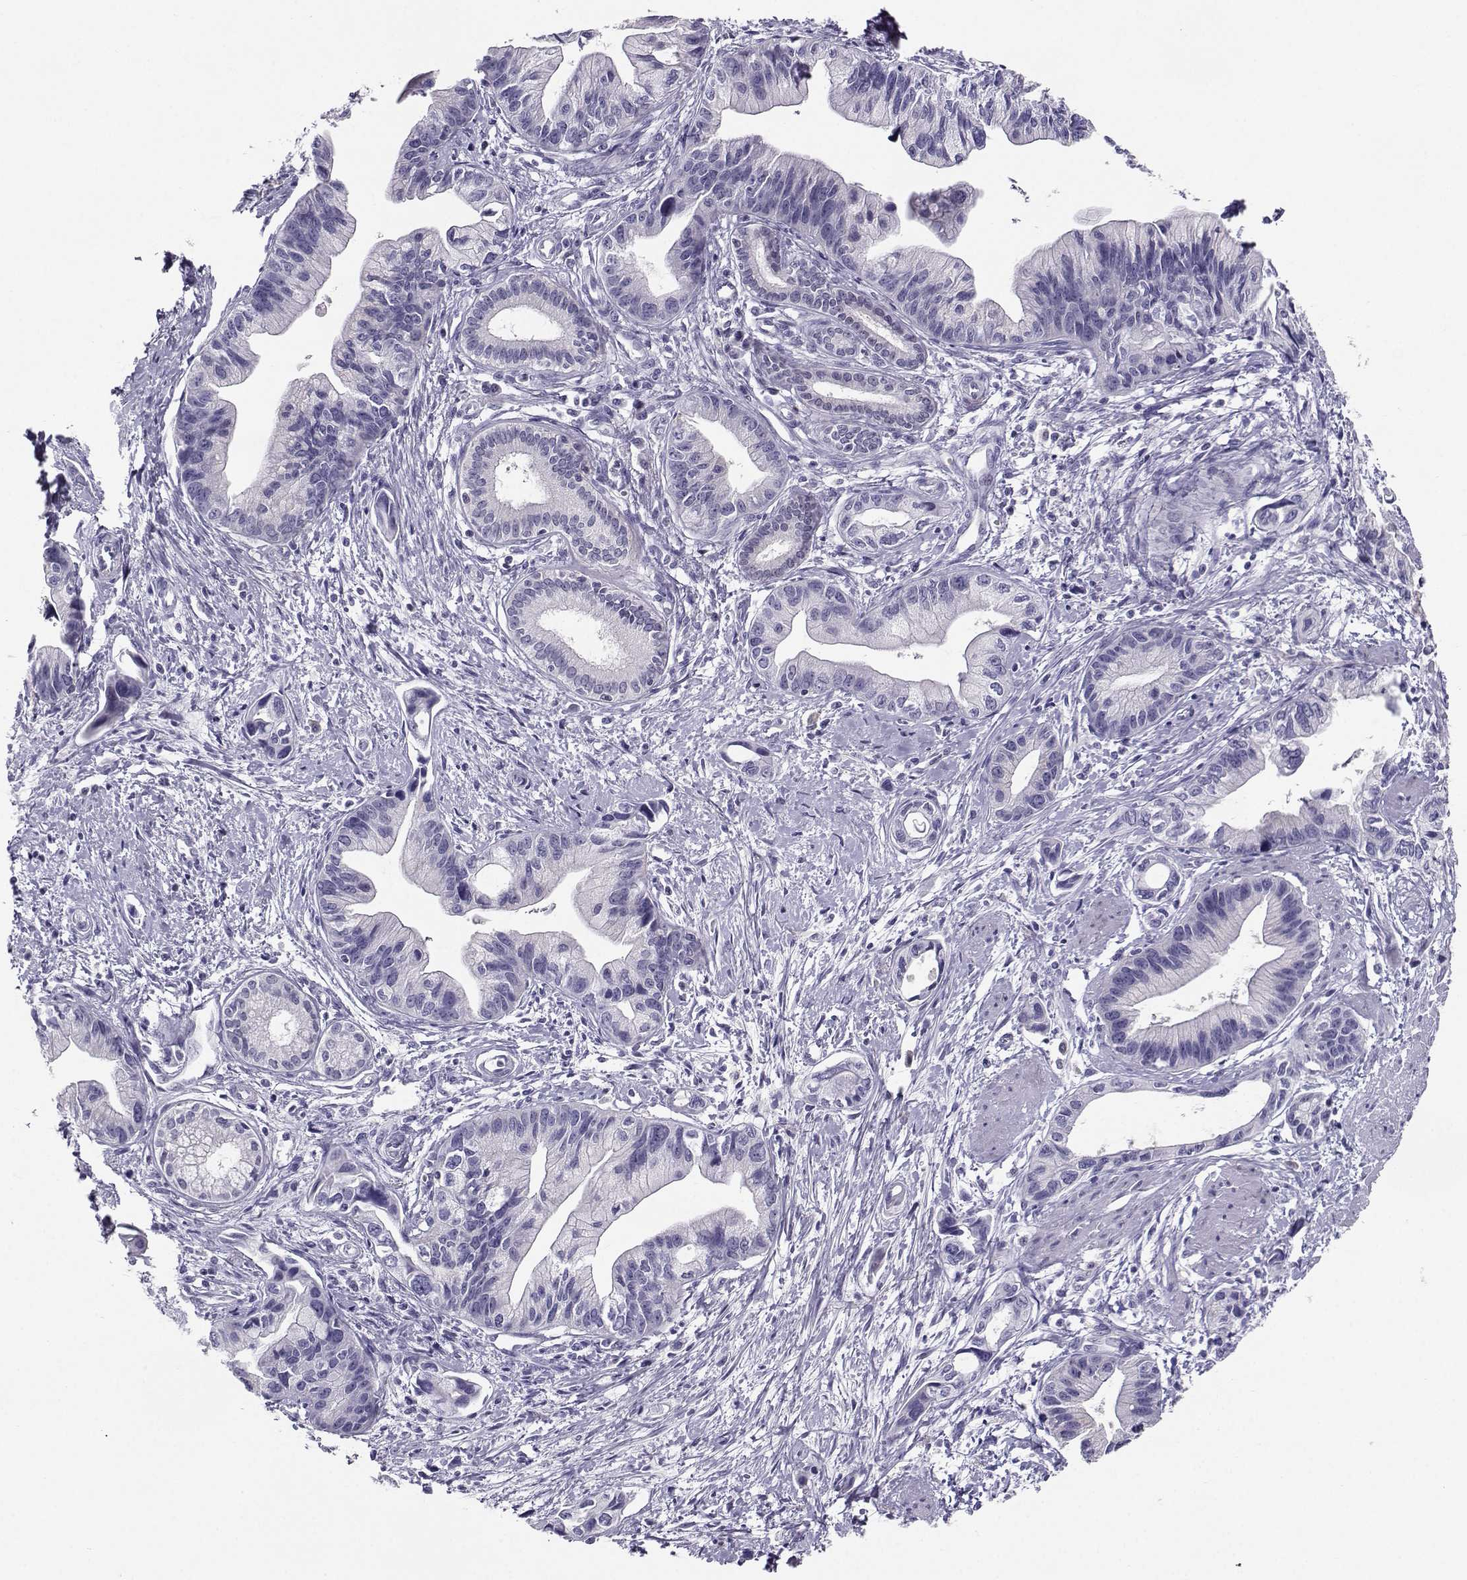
{"staining": {"intensity": "negative", "quantity": "none", "location": "none"}, "tissue": "pancreatic cancer", "cell_type": "Tumor cells", "image_type": "cancer", "snomed": [{"axis": "morphology", "description": "Adenocarcinoma, NOS"}, {"axis": "topography", "description": "Pancreas"}], "caption": "DAB (3,3'-diaminobenzidine) immunohistochemical staining of human adenocarcinoma (pancreatic) demonstrates no significant staining in tumor cells.", "gene": "PGK1", "patient": {"sex": "female", "age": 61}}